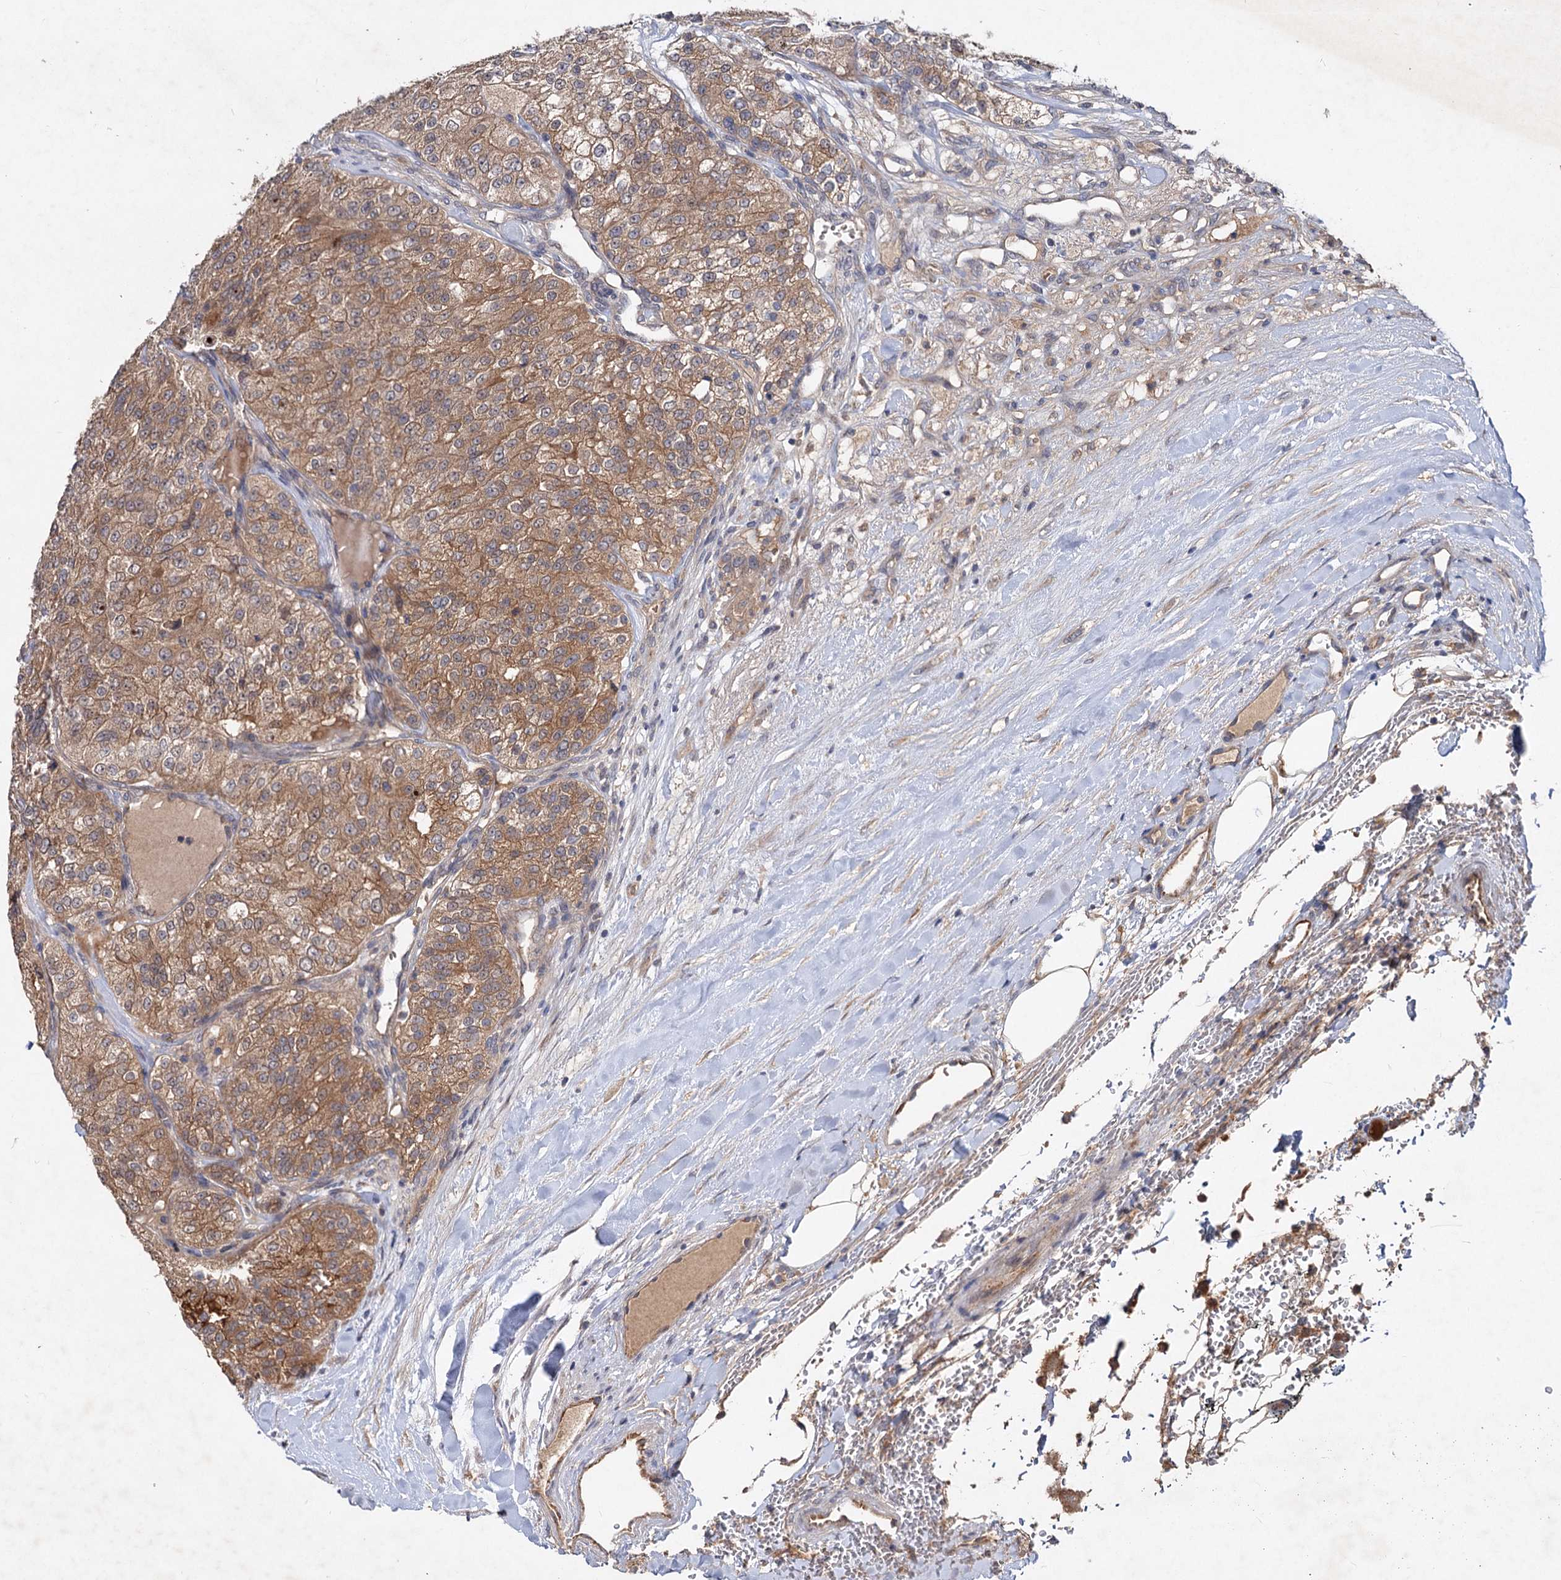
{"staining": {"intensity": "moderate", "quantity": ">75%", "location": "cytoplasmic/membranous"}, "tissue": "renal cancer", "cell_type": "Tumor cells", "image_type": "cancer", "snomed": [{"axis": "morphology", "description": "Adenocarcinoma, NOS"}, {"axis": "topography", "description": "Kidney"}], "caption": "Tumor cells reveal medium levels of moderate cytoplasmic/membranous positivity in approximately >75% of cells in human renal cancer (adenocarcinoma).", "gene": "NUDCD2", "patient": {"sex": "female", "age": 63}}